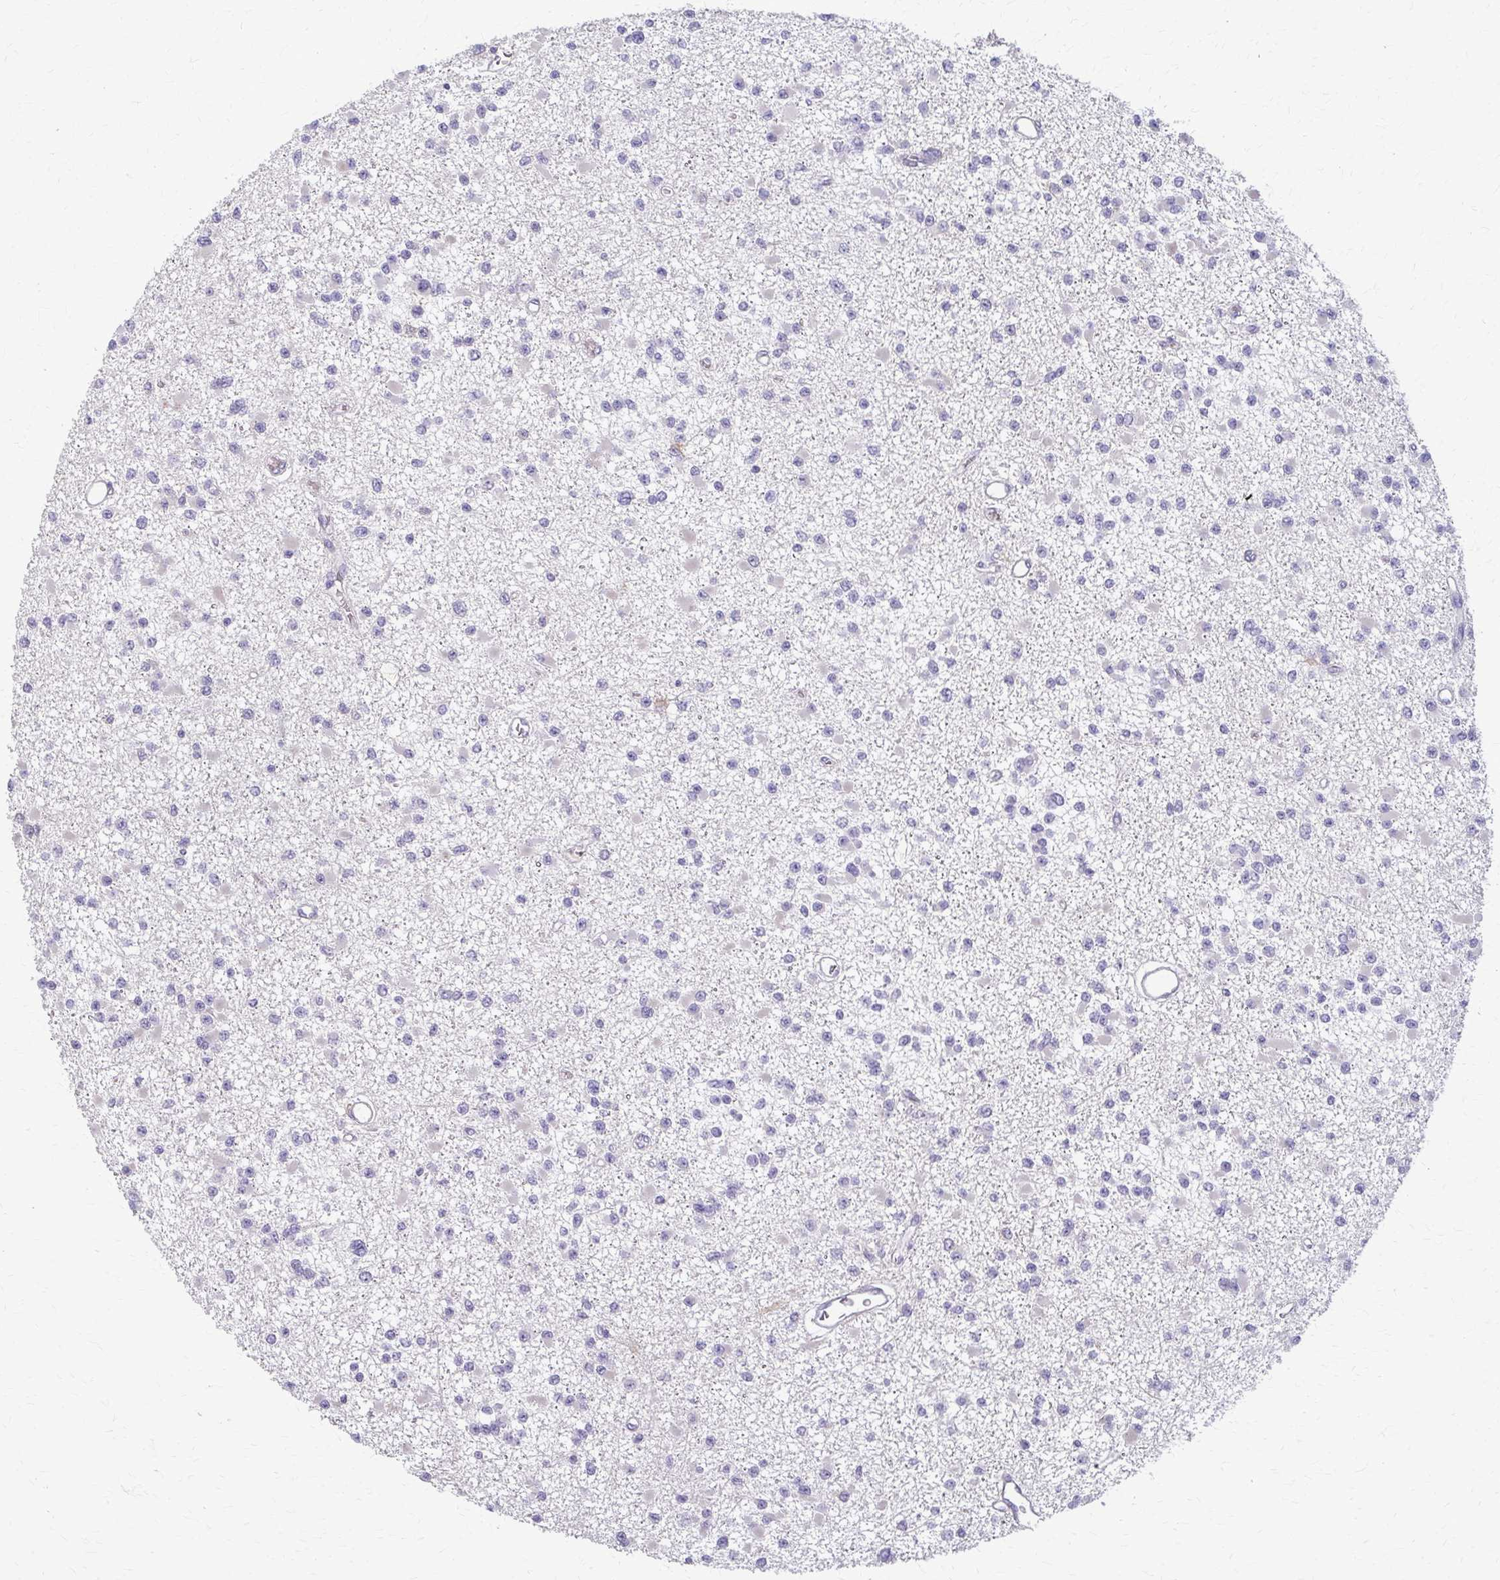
{"staining": {"intensity": "negative", "quantity": "none", "location": "none"}, "tissue": "glioma", "cell_type": "Tumor cells", "image_type": "cancer", "snomed": [{"axis": "morphology", "description": "Glioma, malignant, Low grade"}, {"axis": "topography", "description": "Brain"}], "caption": "This is a histopathology image of immunohistochemistry staining of malignant low-grade glioma, which shows no positivity in tumor cells. The staining is performed using DAB (3,3'-diaminobenzidine) brown chromogen with nuclei counter-stained in using hematoxylin.", "gene": "ZNF34", "patient": {"sex": "female", "age": 22}}